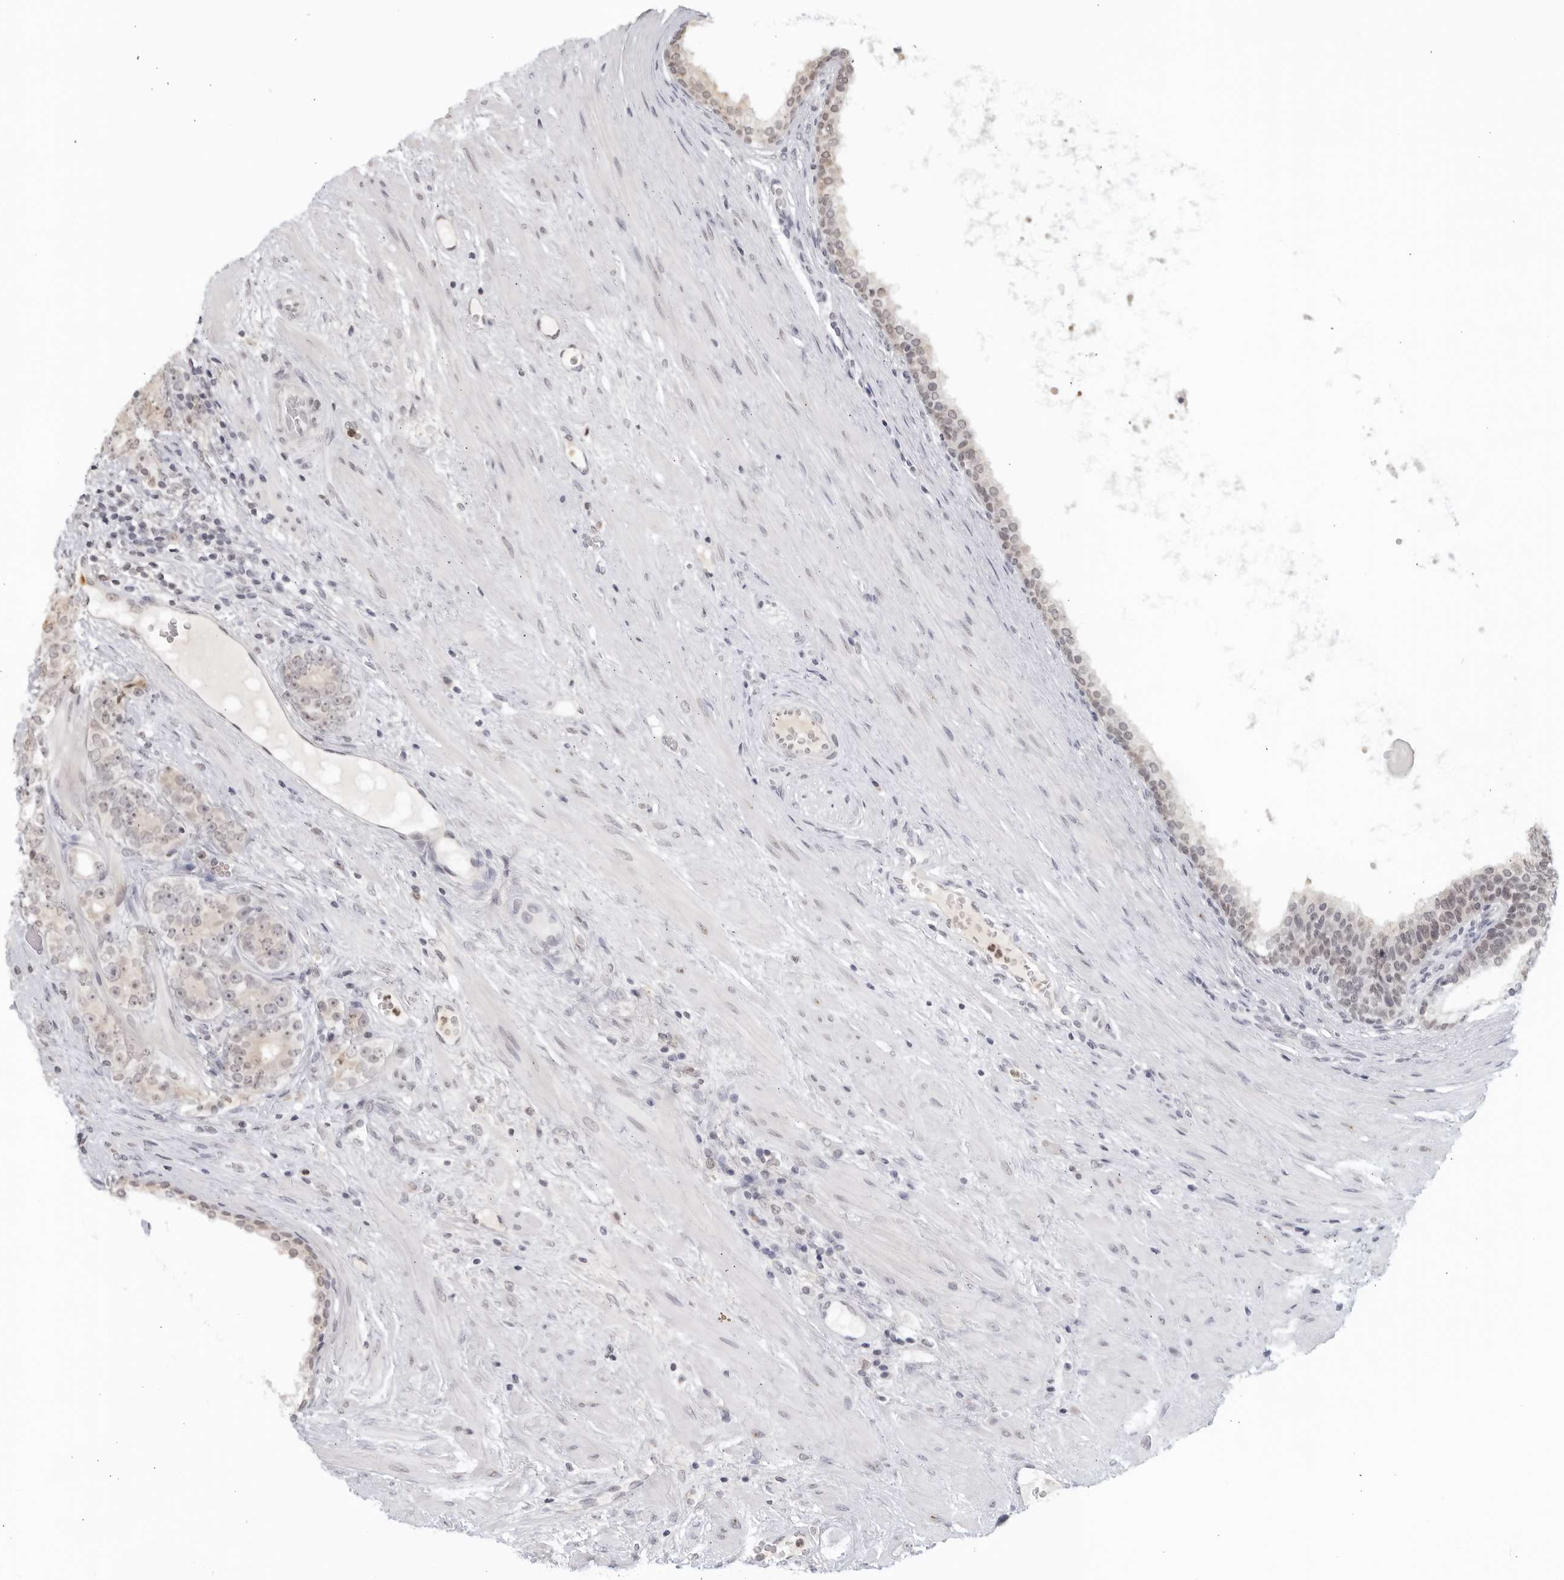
{"staining": {"intensity": "negative", "quantity": "none", "location": "none"}, "tissue": "prostate cancer", "cell_type": "Tumor cells", "image_type": "cancer", "snomed": [{"axis": "morphology", "description": "Adenocarcinoma, High grade"}, {"axis": "topography", "description": "Prostate"}], "caption": "High-grade adenocarcinoma (prostate) was stained to show a protein in brown. There is no significant staining in tumor cells.", "gene": "RAB11FIP3", "patient": {"sex": "male", "age": 56}}